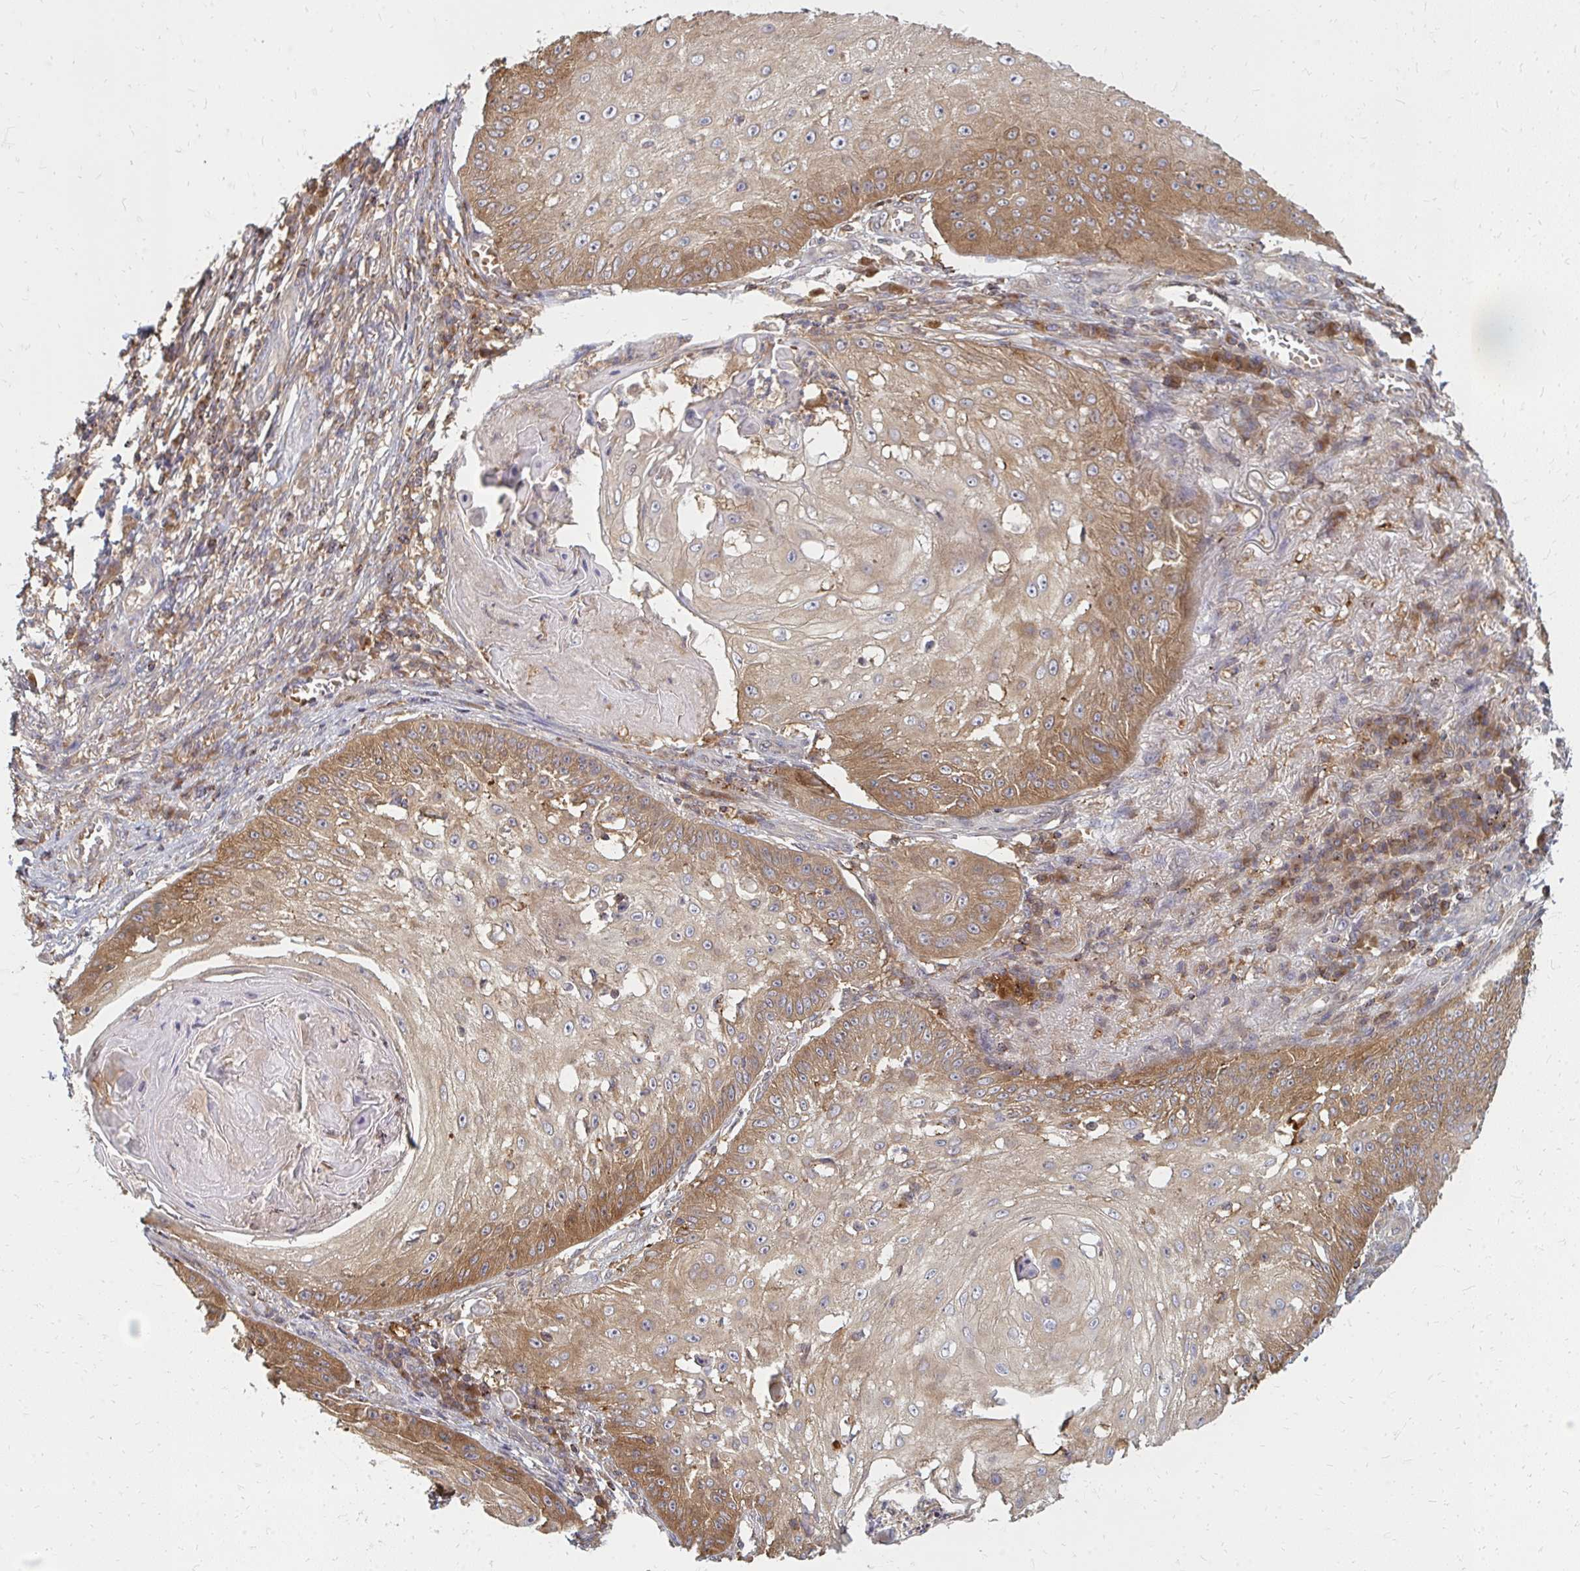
{"staining": {"intensity": "moderate", "quantity": "25%-75%", "location": "cytoplasmic/membranous"}, "tissue": "skin cancer", "cell_type": "Tumor cells", "image_type": "cancer", "snomed": [{"axis": "morphology", "description": "Squamous cell carcinoma, NOS"}, {"axis": "topography", "description": "Skin"}], "caption": "A micrograph showing moderate cytoplasmic/membranous positivity in approximately 25%-75% of tumor cells in skin squamous cell carcinoma, as visualized by brown immunohistochemical staining.", "gene": "ZNF285", "patient": {"sex": "male", "age": 70}}